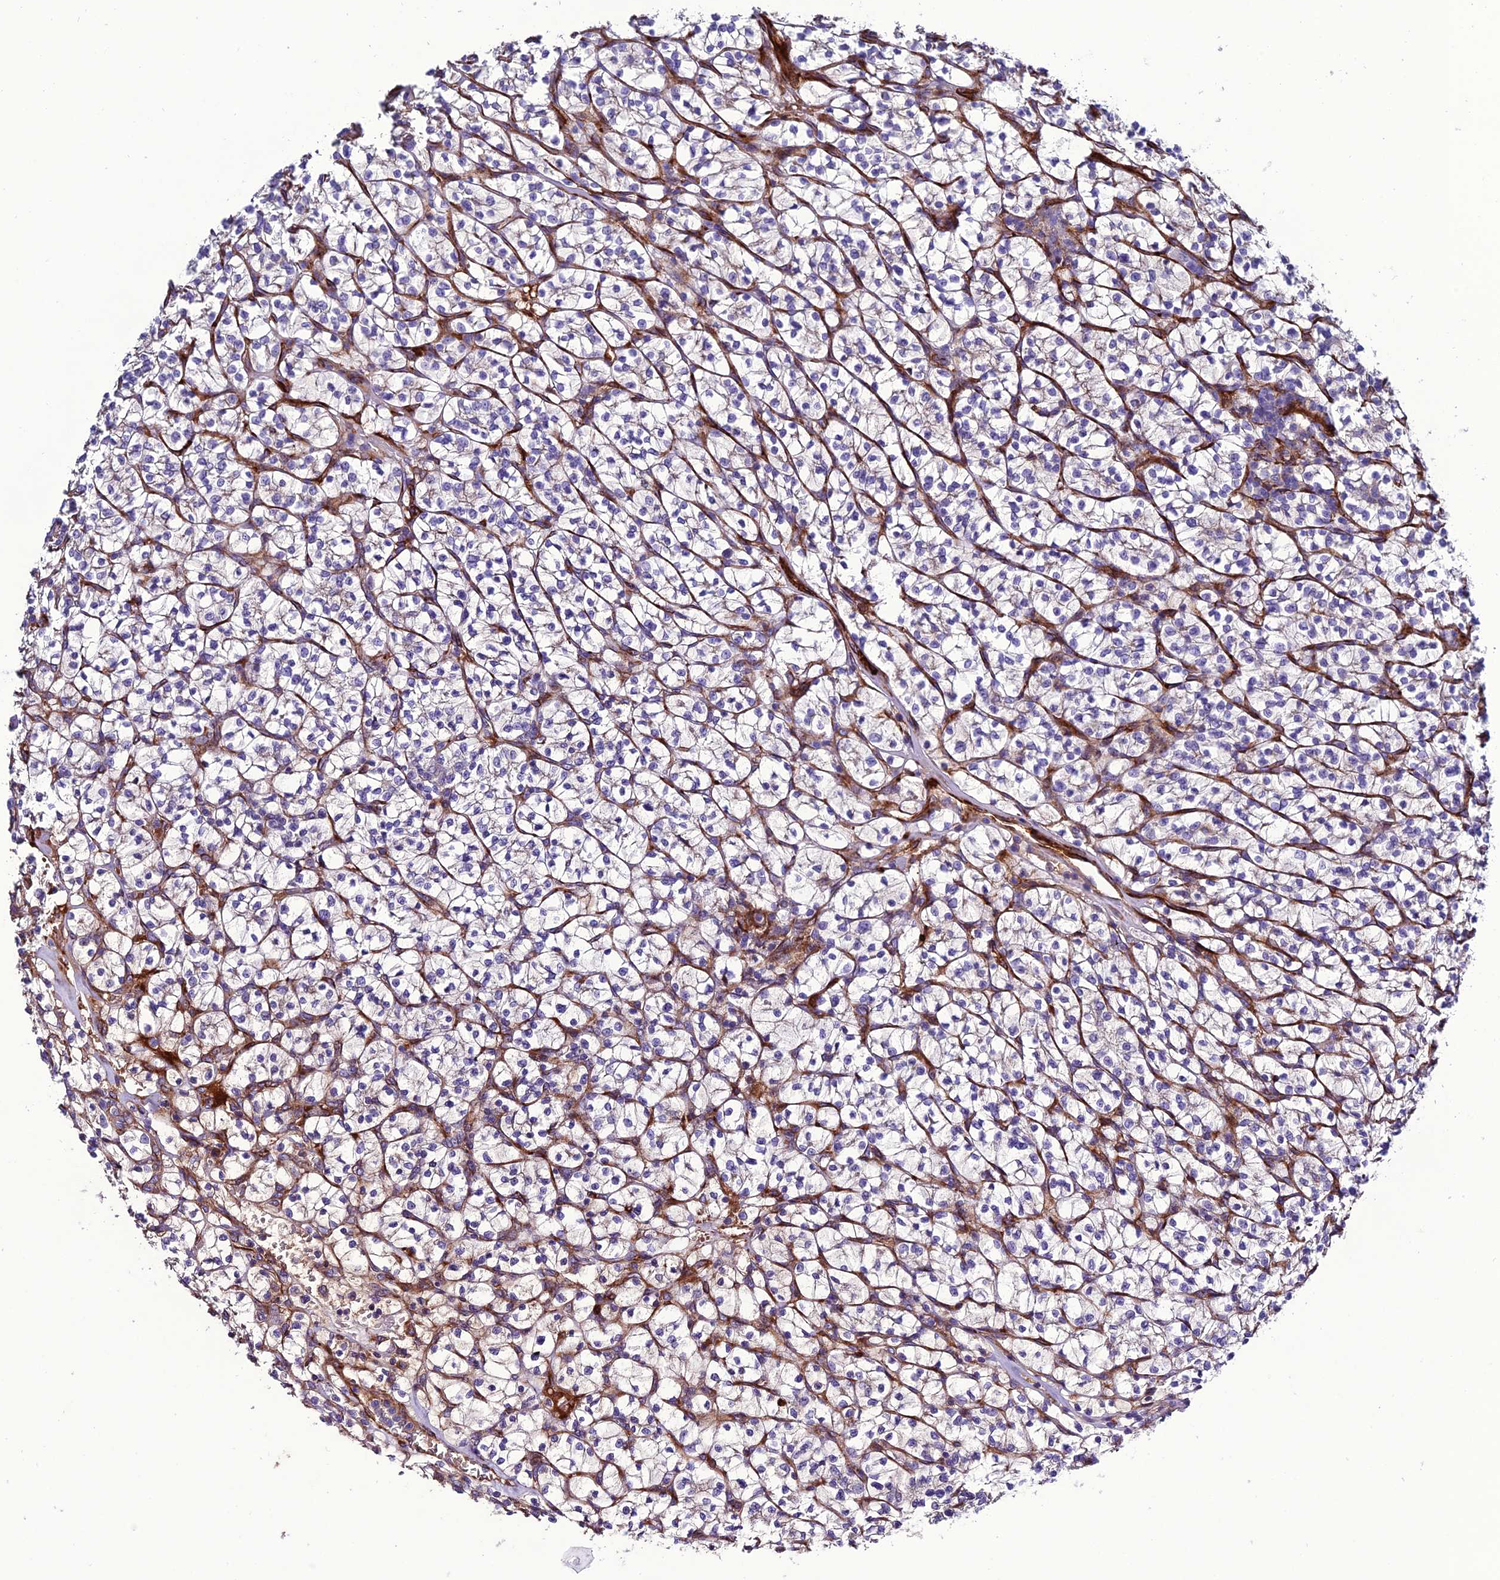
{"staining": {"intensity": "negative", "quantity": "none", "location": "none"}, "tissue": "renal cancer", "cell_type": "Tumor cells", "image_type": "cancer", "snomed": [{"axis": "morphology", "description": "Adenocarcinoma, NOS"}, {"axis": "topography", "description": "Kidney"}], "caption": "Immunohistochemical staining of human renal cancer exhibits no significant staining in tumor cells. (Stains: DAB (3,3'-diaminobenzidine) immunohistochemistry with hematoxylin counter stain, Microscopy: brightfield microscopy at high magnification).", "gene": "REX1BD", "patient": {"sex": "female", "age": 64}}